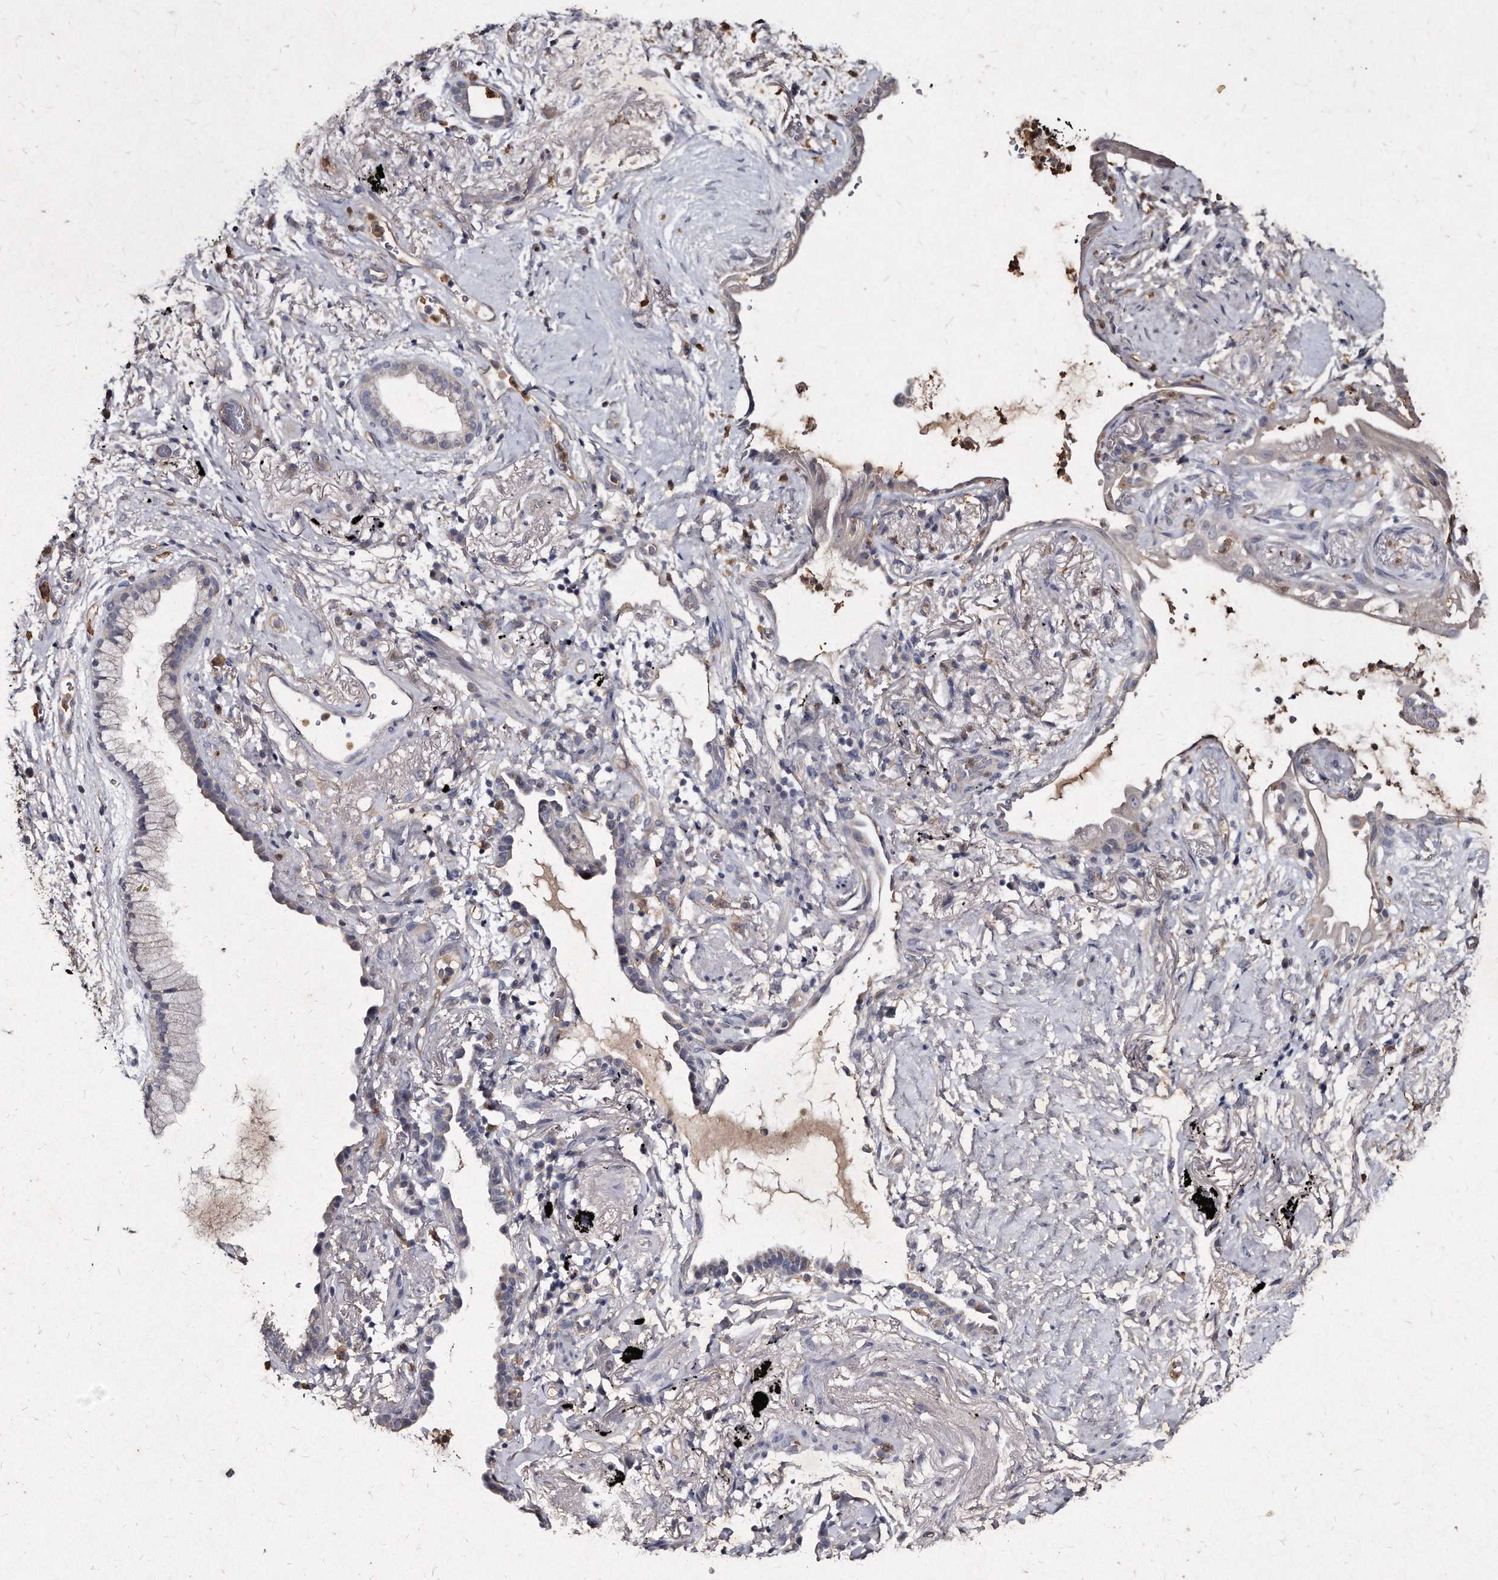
{"staining": {"intensity": "negative", "quantity": "none", "location": "none"}, "tissue": "lung cancer", "cell_type": "Tumor cells", "image_type": "cancer", "snomed": [{"axis": "morphology", "description": "Adenocarcinoma, NOS"}, {"axis": "topography", "description": "Lung"}], "caption": "Immunohistochemistry micrograph of neoplastic tissue: human lung adenocarcinoma stained with DAB (3,3'-diaminobenzidine) shows no significant protein positivity in tumor cells.", "gene": "KLHDC3", "patient": {"sex": "female", "age": 70}}